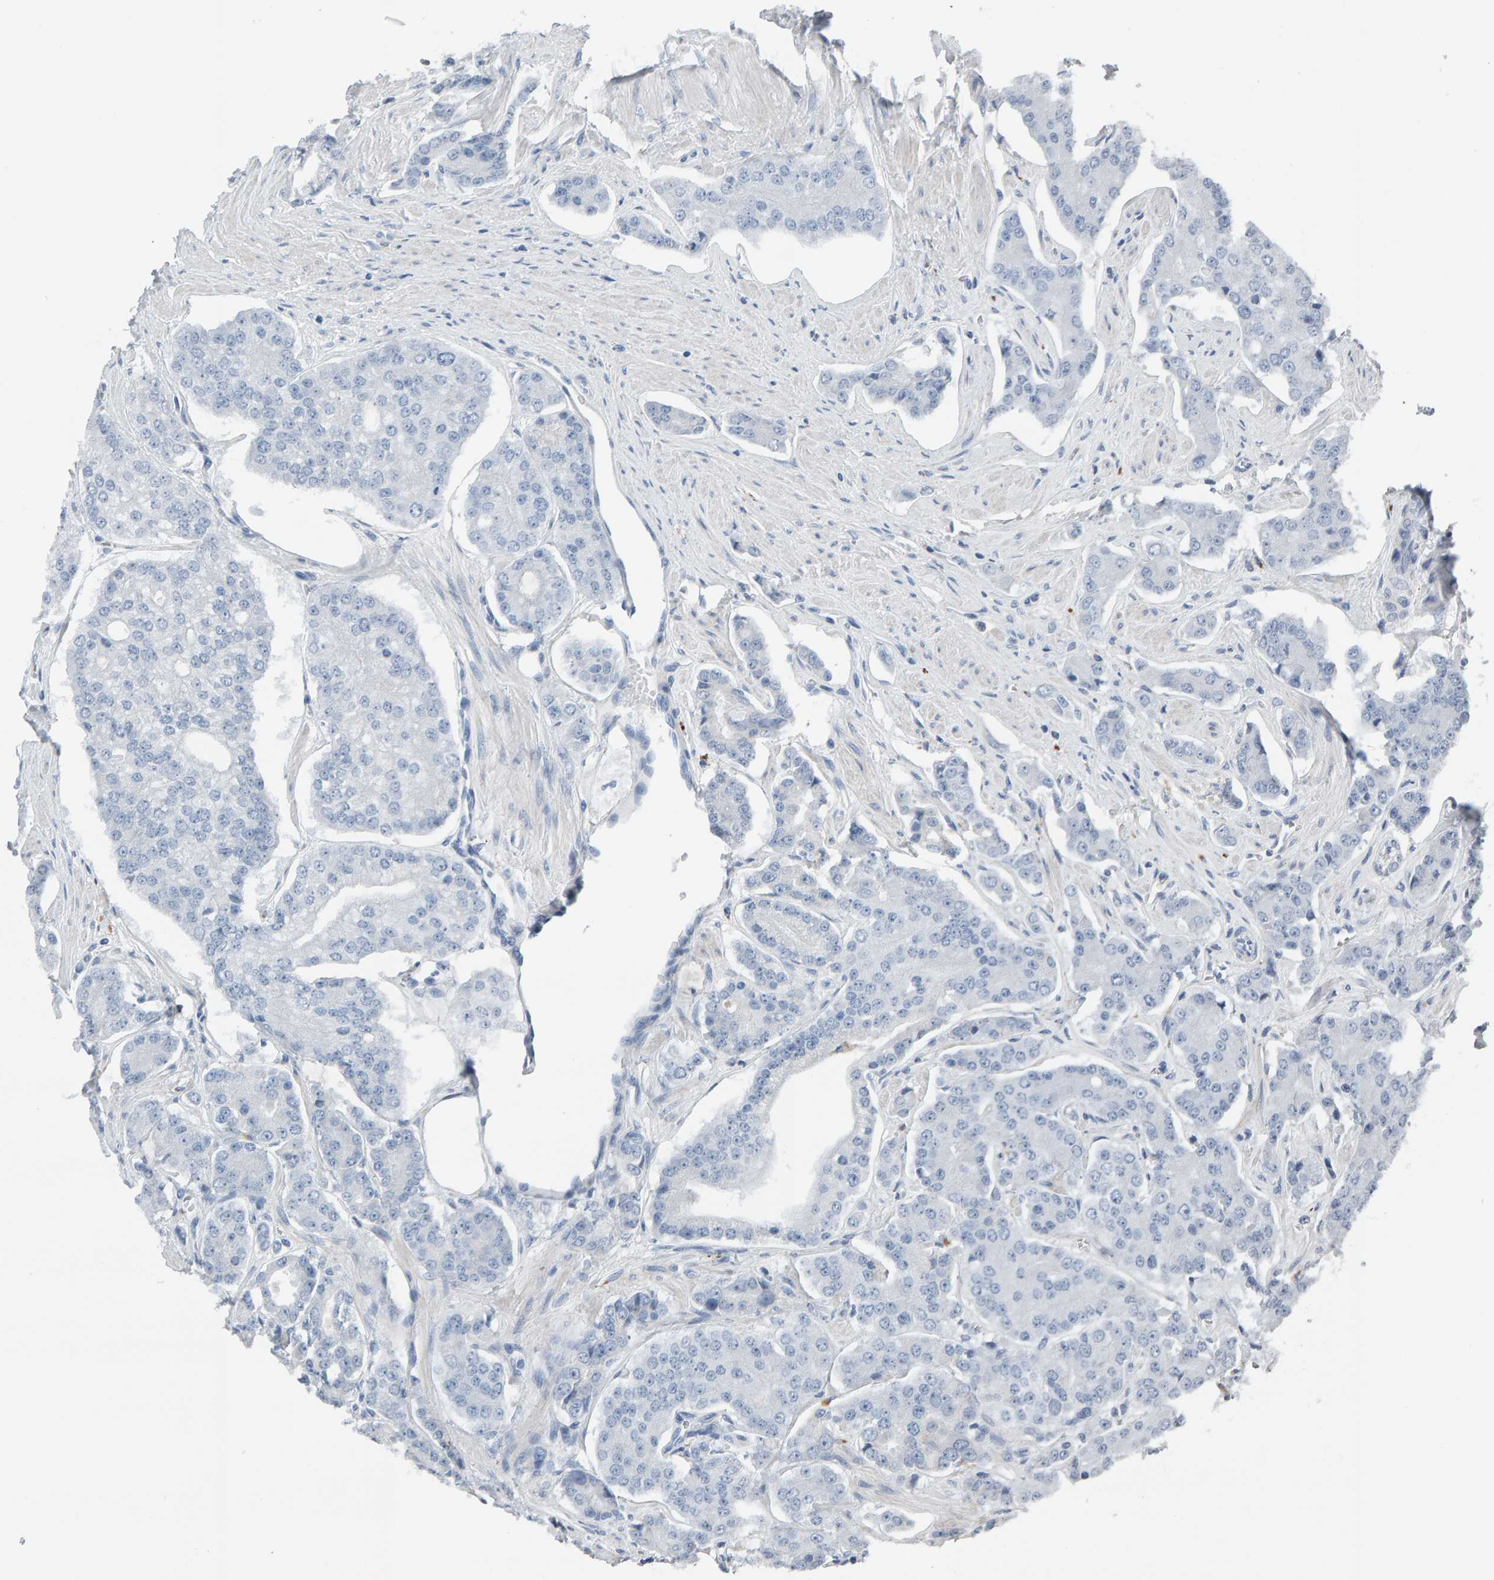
{"staining": {"intensity": "negative", "quantity": "none", "location": "none"}, "tissue": "prostate cancer", "cell_type": "Tumor cells", "image_type": "cancer", "snomed": [{"axis": "morphology", "description": "Adenocarcinoma, High grade"}, {"axis": "topography", "description": "Prostate"}], "caption": "Immunohistochemistry (IHC) image of human prostate cancer (high-grade adenocarcinoma) stained for a protein (brown), which displays no staining in tumor cells. (Brightfield microscopy of DAB IHC at high magnification).", "gene": "IPPK", "patient": {"sex": "male", "age": 71}}